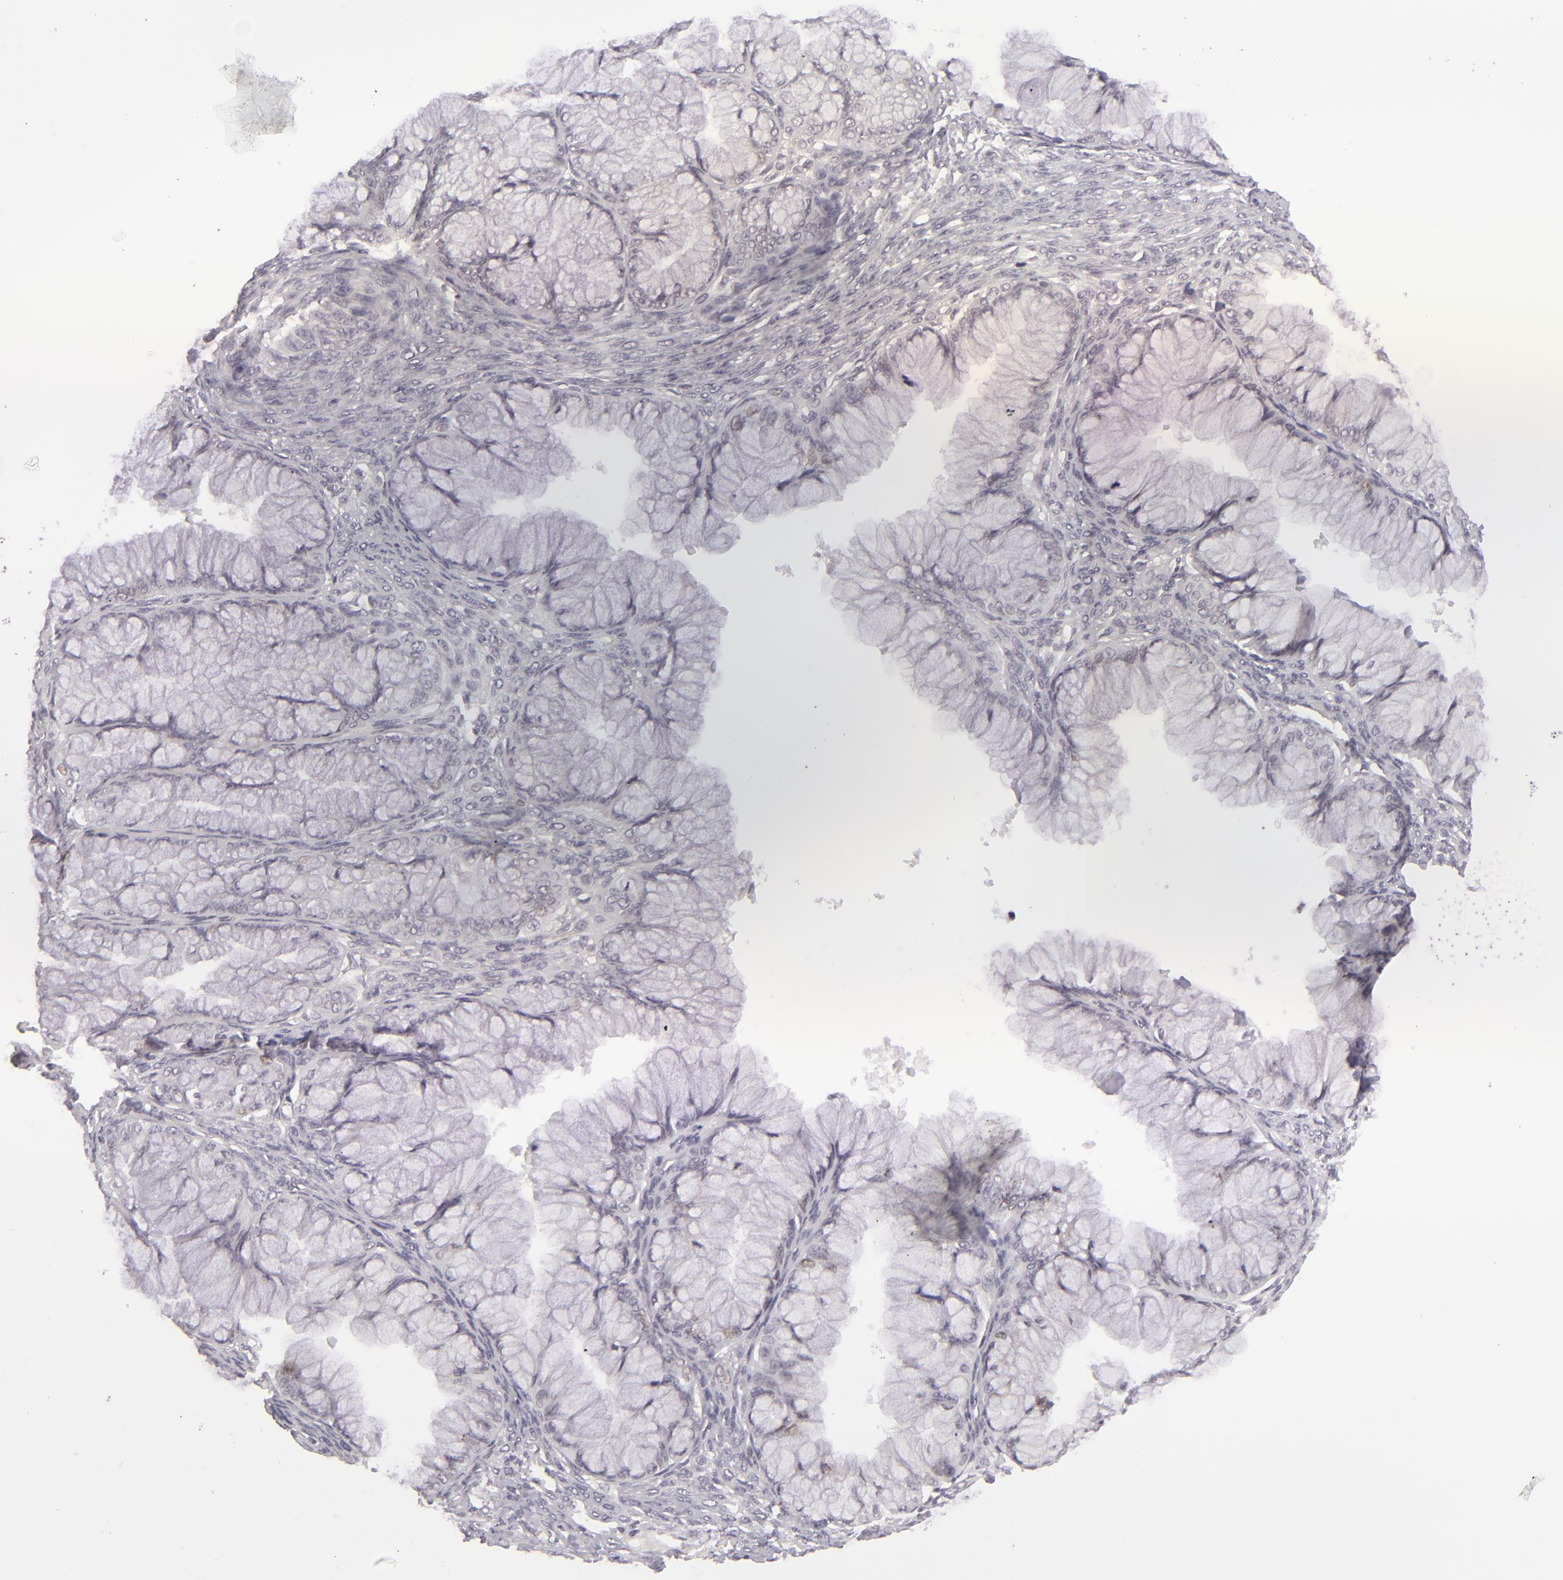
{"staining": {"intensity": "negative", "quantity": "none", "location": "none"}, "tissue": "ovarian cancer", "cell_type": "Tumor cells", "image_type": "cancer", "snomed": [{"axis": "morphology", "description": "Cystadenocarcinoma, mucinous, NOS"}, {"axis": "topography", "description": "Ovary"}], "caption": "Ovarian cancer (mucinous cystadenocarcinoma) was stained to show a protein in brown. There is no significant positivity in tumor cells.", "gene": "SIX1", "patient": {"sex": "female", "age": 63}}